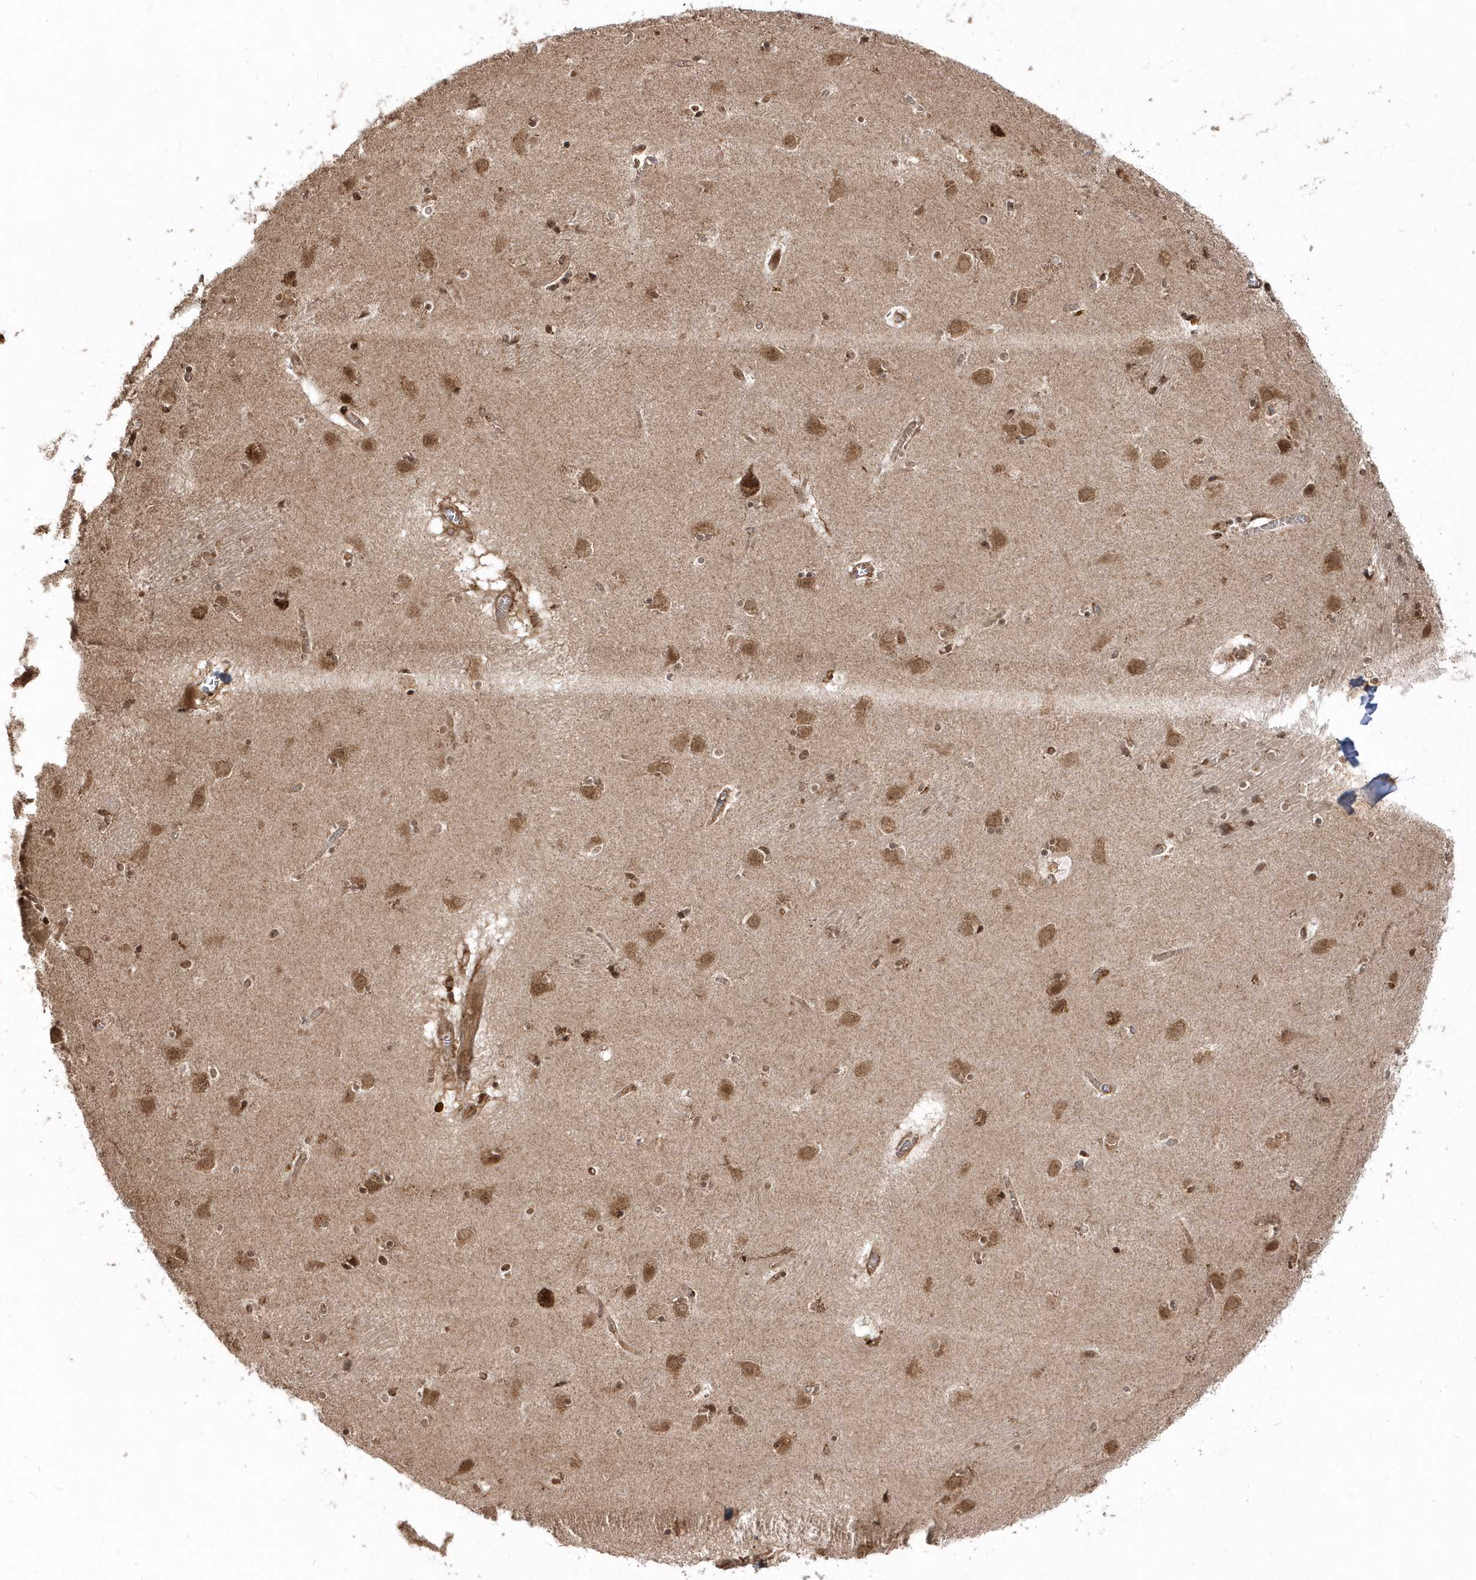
{"staining": {"intensity": "moderate", "quantity": ">75%", "location": "cytoplasmic/membranous"}, "tissue": "caudate", "cell_type": "Glial cells", "image_type": "normal", "snomed": [{"axis": "morphology", "description": "Normal tissue, NOS"}, {"axis": "topography", "description": "Lateral ventricle wall"}], "caption": "Protein expression analysis of benign caudate displays moderate cytoplasmic/membranous expression in about >75% of glial cells.", "gene": "EPC2", "patient": {"sex": "male", "age": 70}}